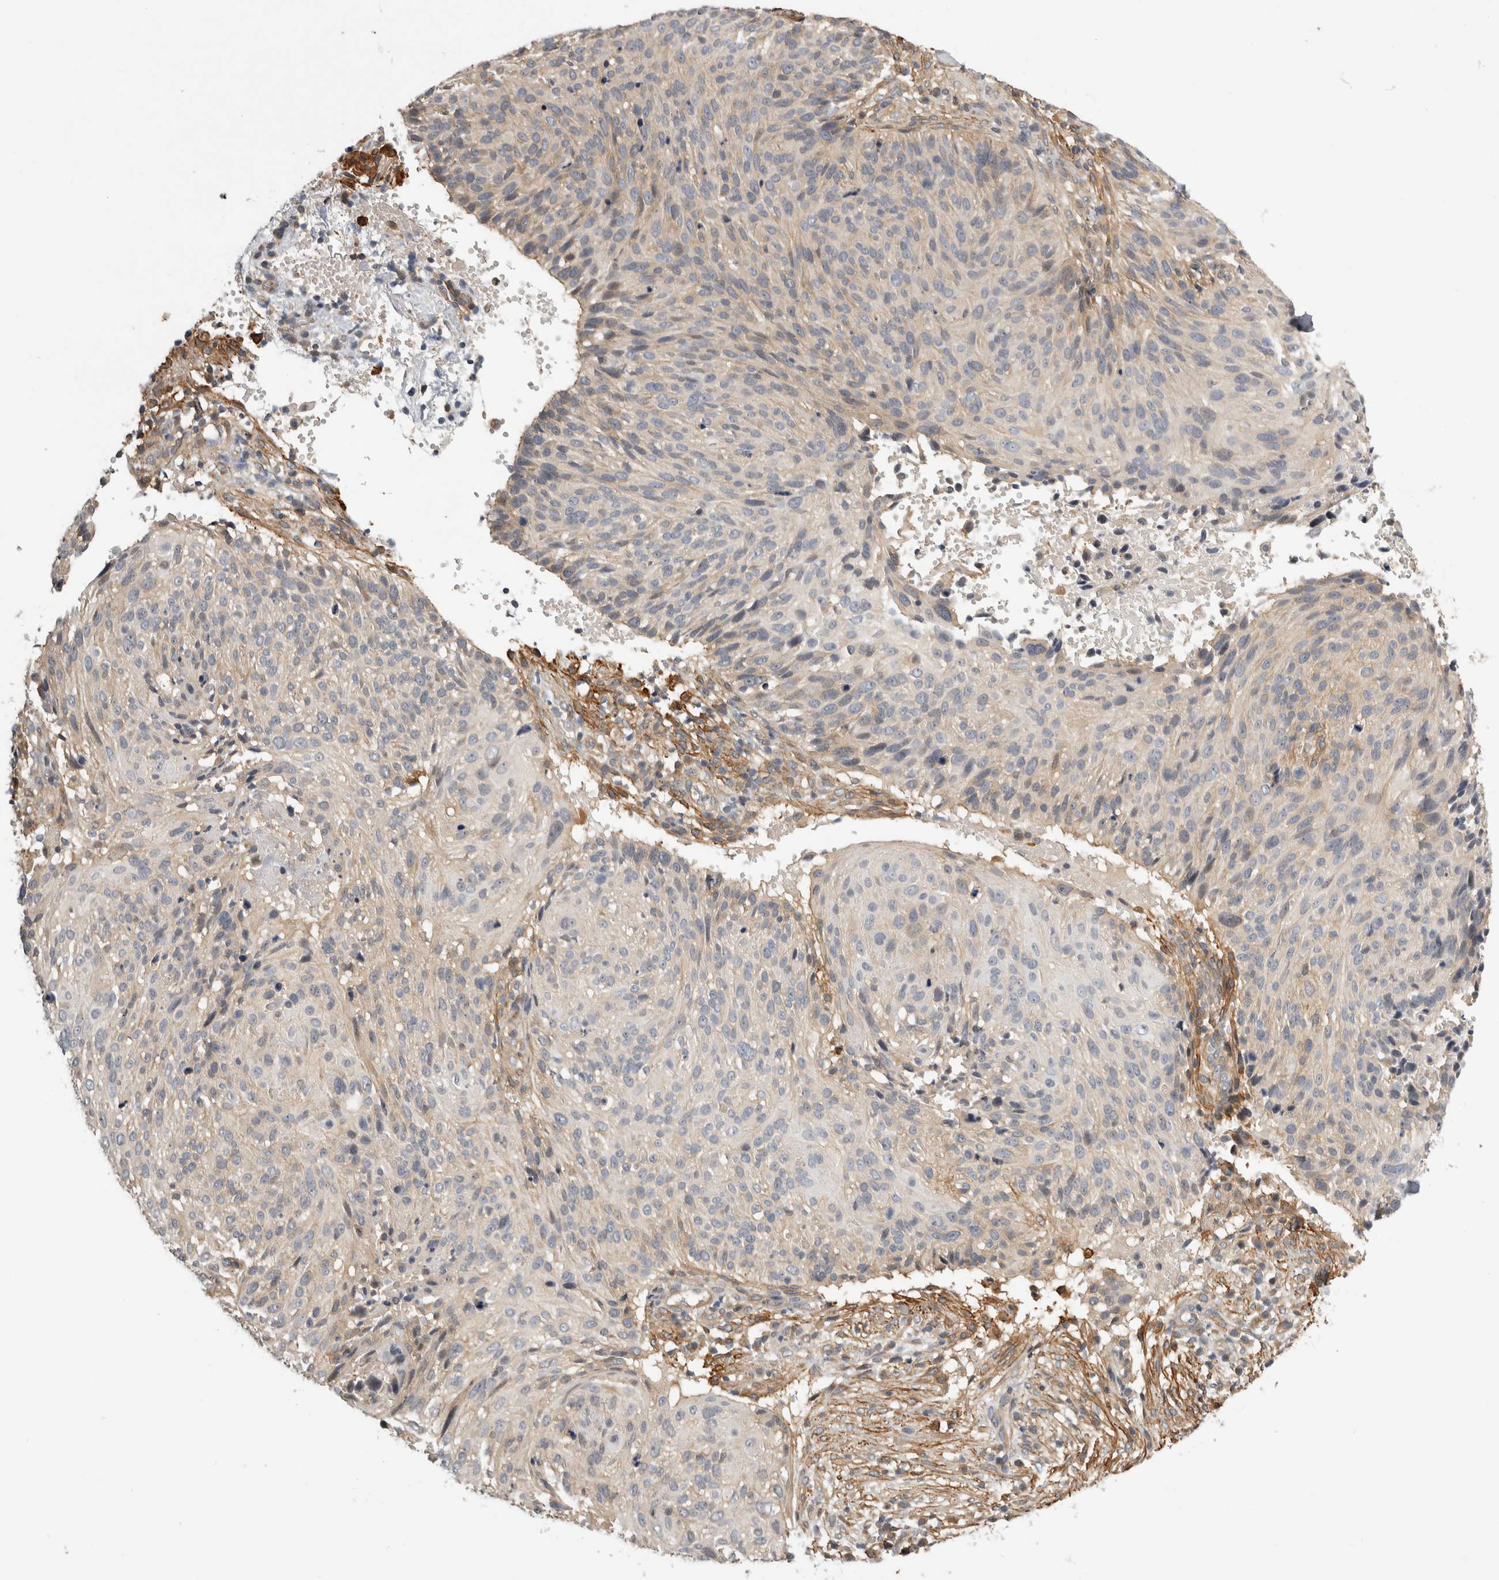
{"staining": {"intensity": "weak", "quantity": "<25%", "location": "cytoplasmic/membranous"}, "tissue": "cervical cancer", "cell_type": "Tumor cells", "image_type": "cancer", "snomed": [{"axis": "morphology", "description": "Squamous cell carcinoma, NOS"}, {"axis": "topography", "description": "Cervix"}], "caption": "A high-resolution photomicrograph shows IHC staining of squamous cell carcinoma (cervical), which exhibits no significant staining in tumor cells.", "gene": "PGM1", "patient": {"sex": "female", "age": 74}}